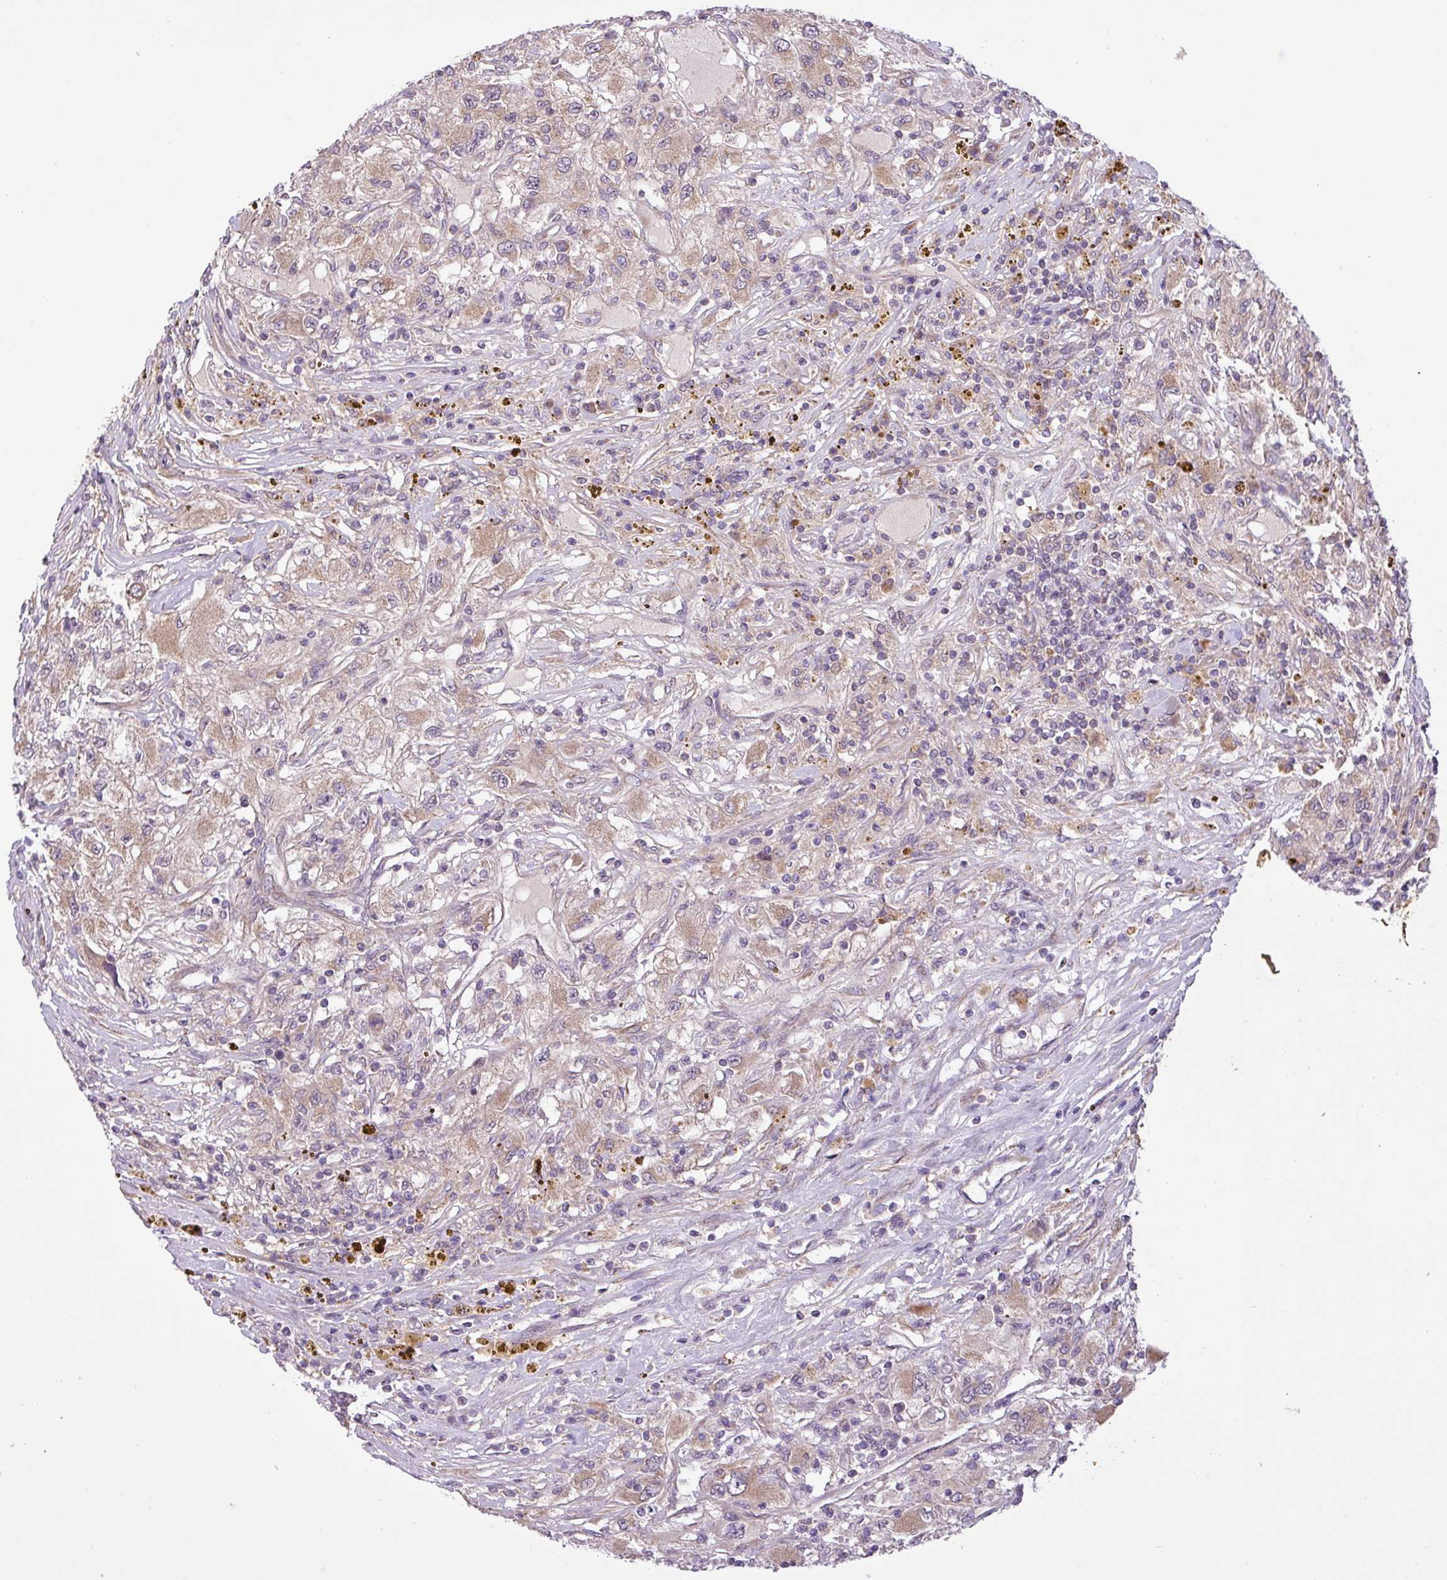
{"staining": {"intensity": "weak", "quantity": ">75%", "location": "cytoplasmic/membranous"}, "tissue": "renal cancer", "cell_type": "Tumor cells", "image_type": "cancer", "snomed": [{"axis": "morphology", "description": "Adenocarcinoma, NOS"}, {"axis": "topography", "description": "Kidney"}], "caption": "Immunohistochemistry (IHC) image of human renal adenocarcinoma stained for a protein (brown), which exhibits low levels of weak cytoplasmic/membranous staining in about >75% of tumor cells.", "gene": "TIMM10B", "patient": {"sex": "female", "age": 67}}